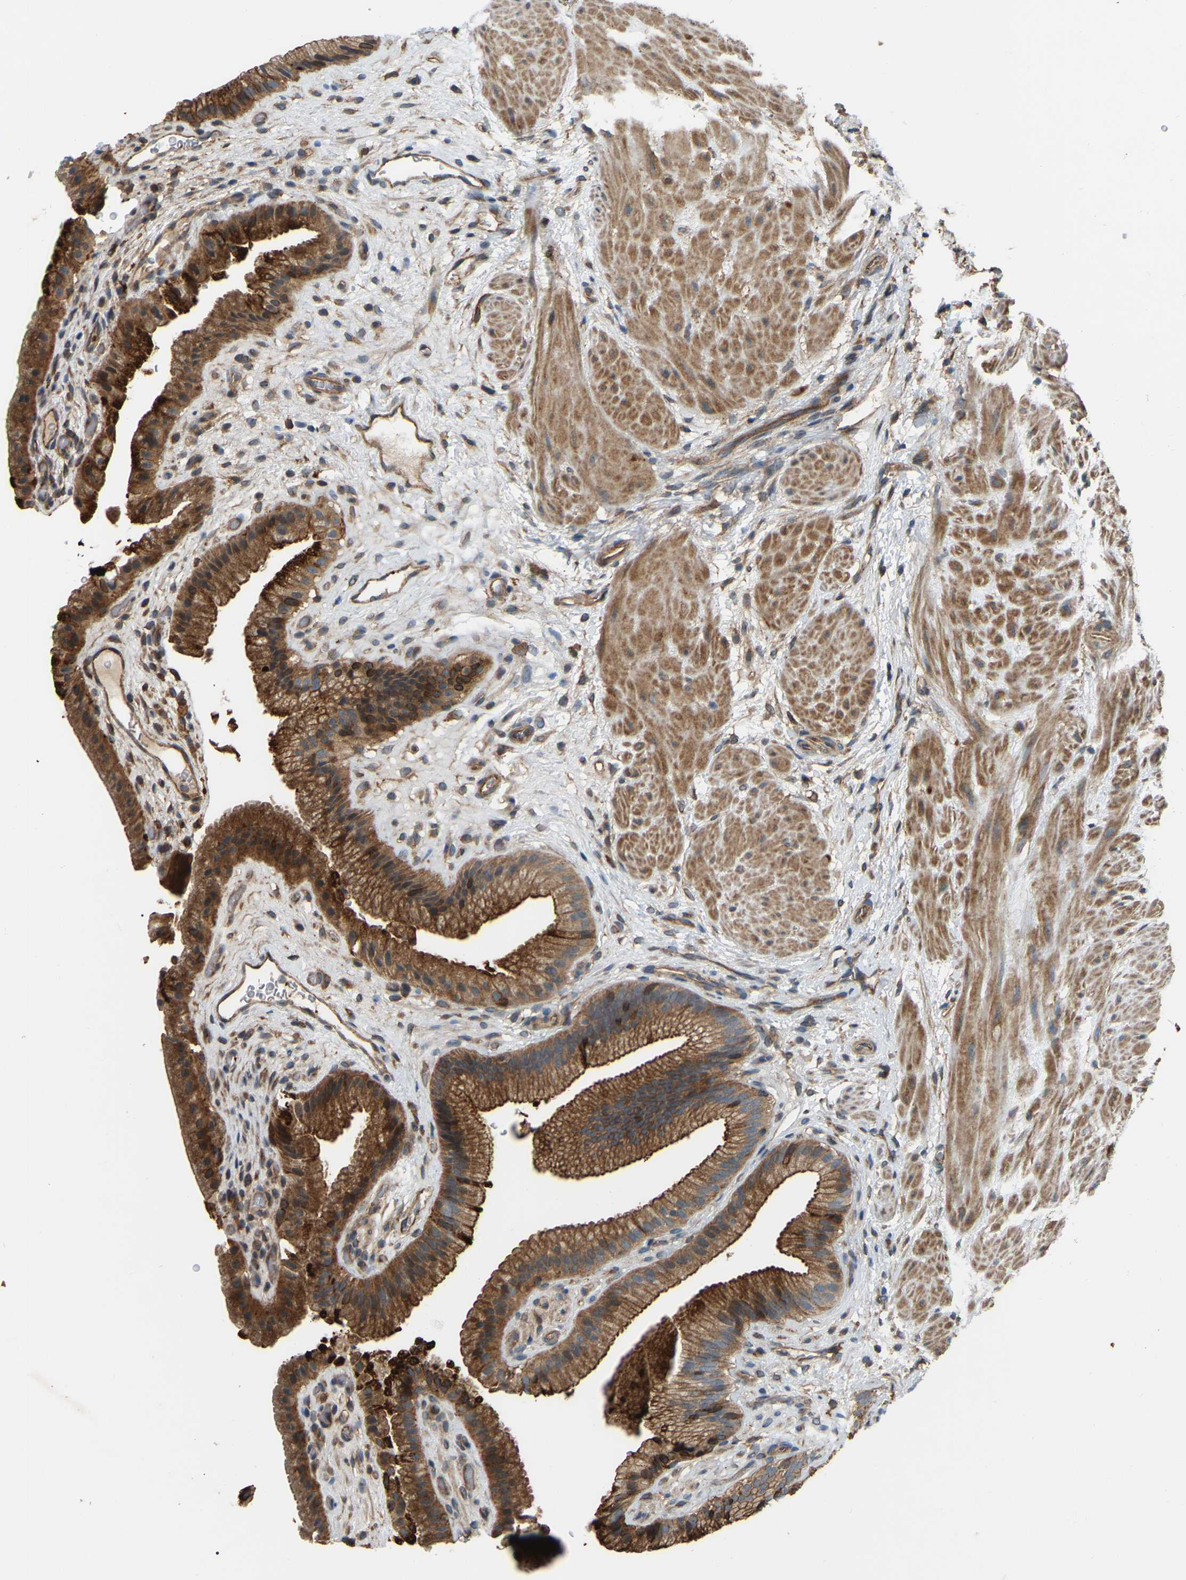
{"staining": {"intensity": "strong", "quantity": ">75%", "location": "cytoplasmic/membranous"}, "tissue": "gallbladder", "cell_type": "Glandular cells", "image_type": "normal", "snomed": [{"axis": "morphology", "description": "Normal tissue, NOS"}, {"axis": "topography", "description": "Gallbladder"}], "caption": "Immunohistochemical staining of benign human gallbladder reveals high levels of strong cytoplasmic/membranous positivity in approximately >75% of glandular cells. Ihc stains the protein of interest in brown and the nuclei are stained blue.", "gene": "SAMD9L", "patient": {"sex": "male", "age": 49}}